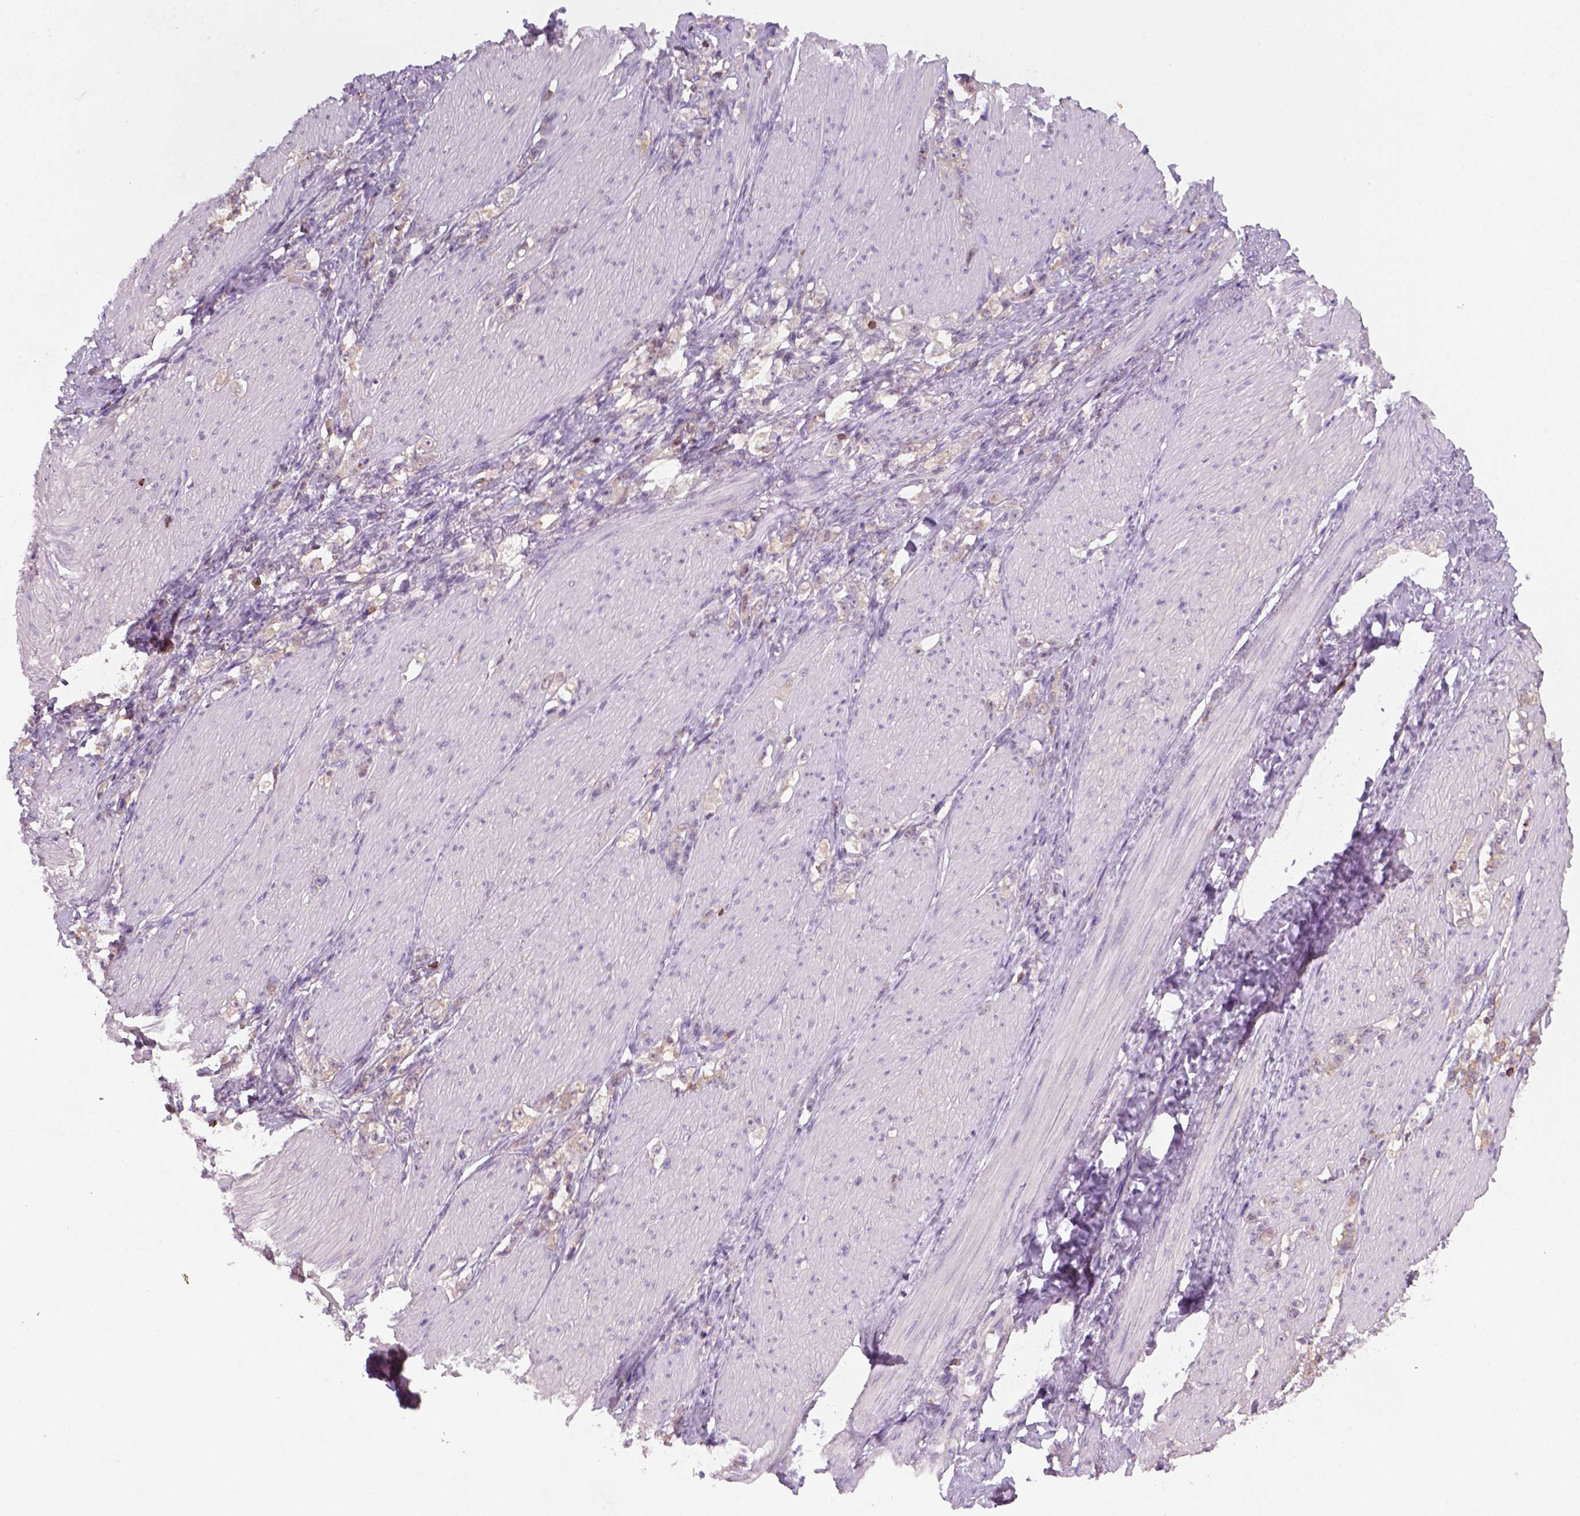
{"staining": {"intensity": "weak", "quantity": ">75%", "location": "cytoplasmic/membranous"}, "tissue": "stomach cancer", "cell_type": "Tumor cells", "image_type": "cancer", "snomed": [{"axis": "morphology", "description": "Adenocarcinoma, NOS"}, {"axis": "topography", "description": "Stomach, lower"}], "caption": "Brown immunohistochemical staining in human stomach cancer displays weak cytoplasmic/membranous staining in approximately >75% of tumor cells. The protein of interest is shown in brown color, while the nuclei are stained blue.", "gene": "GOT1", "patient": {"sex": "male", "age": 88}}